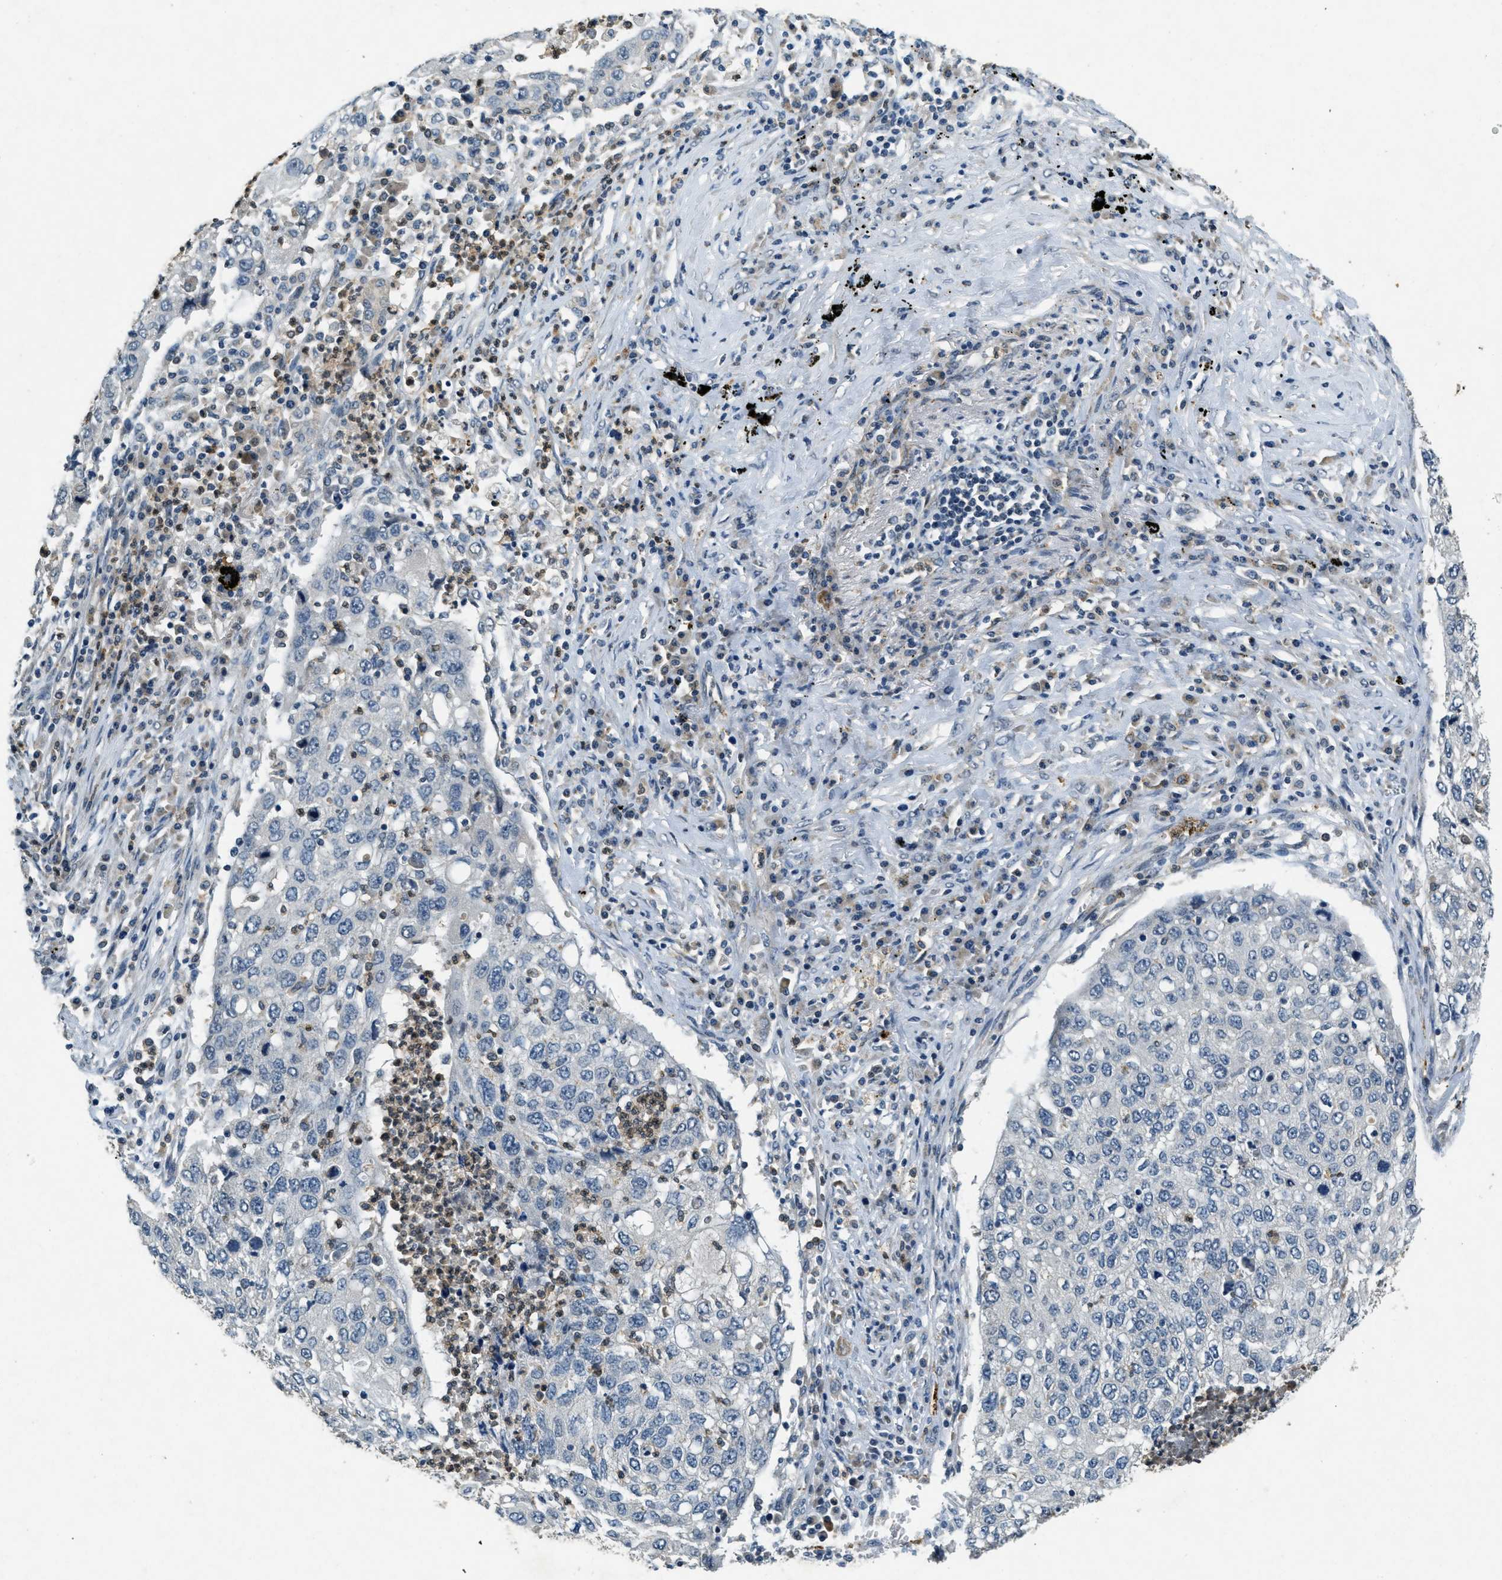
{"staining": {"intensity": "negative", "quantity": "none", "location": "none"}, "tissue": "lung cancer", "cell_type": "Tumor cells", "image_type": "cancer", "snomed": [{"axis": "morphology", "description": "Squamous cell carcinoma, NOS"}, {"axis": "topography", "description": "Lung"}], "caption": "An IHC histopathology image of lung cancer (squamous cell carcinoma) is shown. There is no staining in tumor cells of lung cancer (squamous cell carcinoma). The staining was performed using DAB to visualize the protein expression in brown, while the nuclei were stained in blue with hematoxylin (Magnification: 20x).", "gene": "RAB3D", "patient": {"sex": "female", "age": 63}}